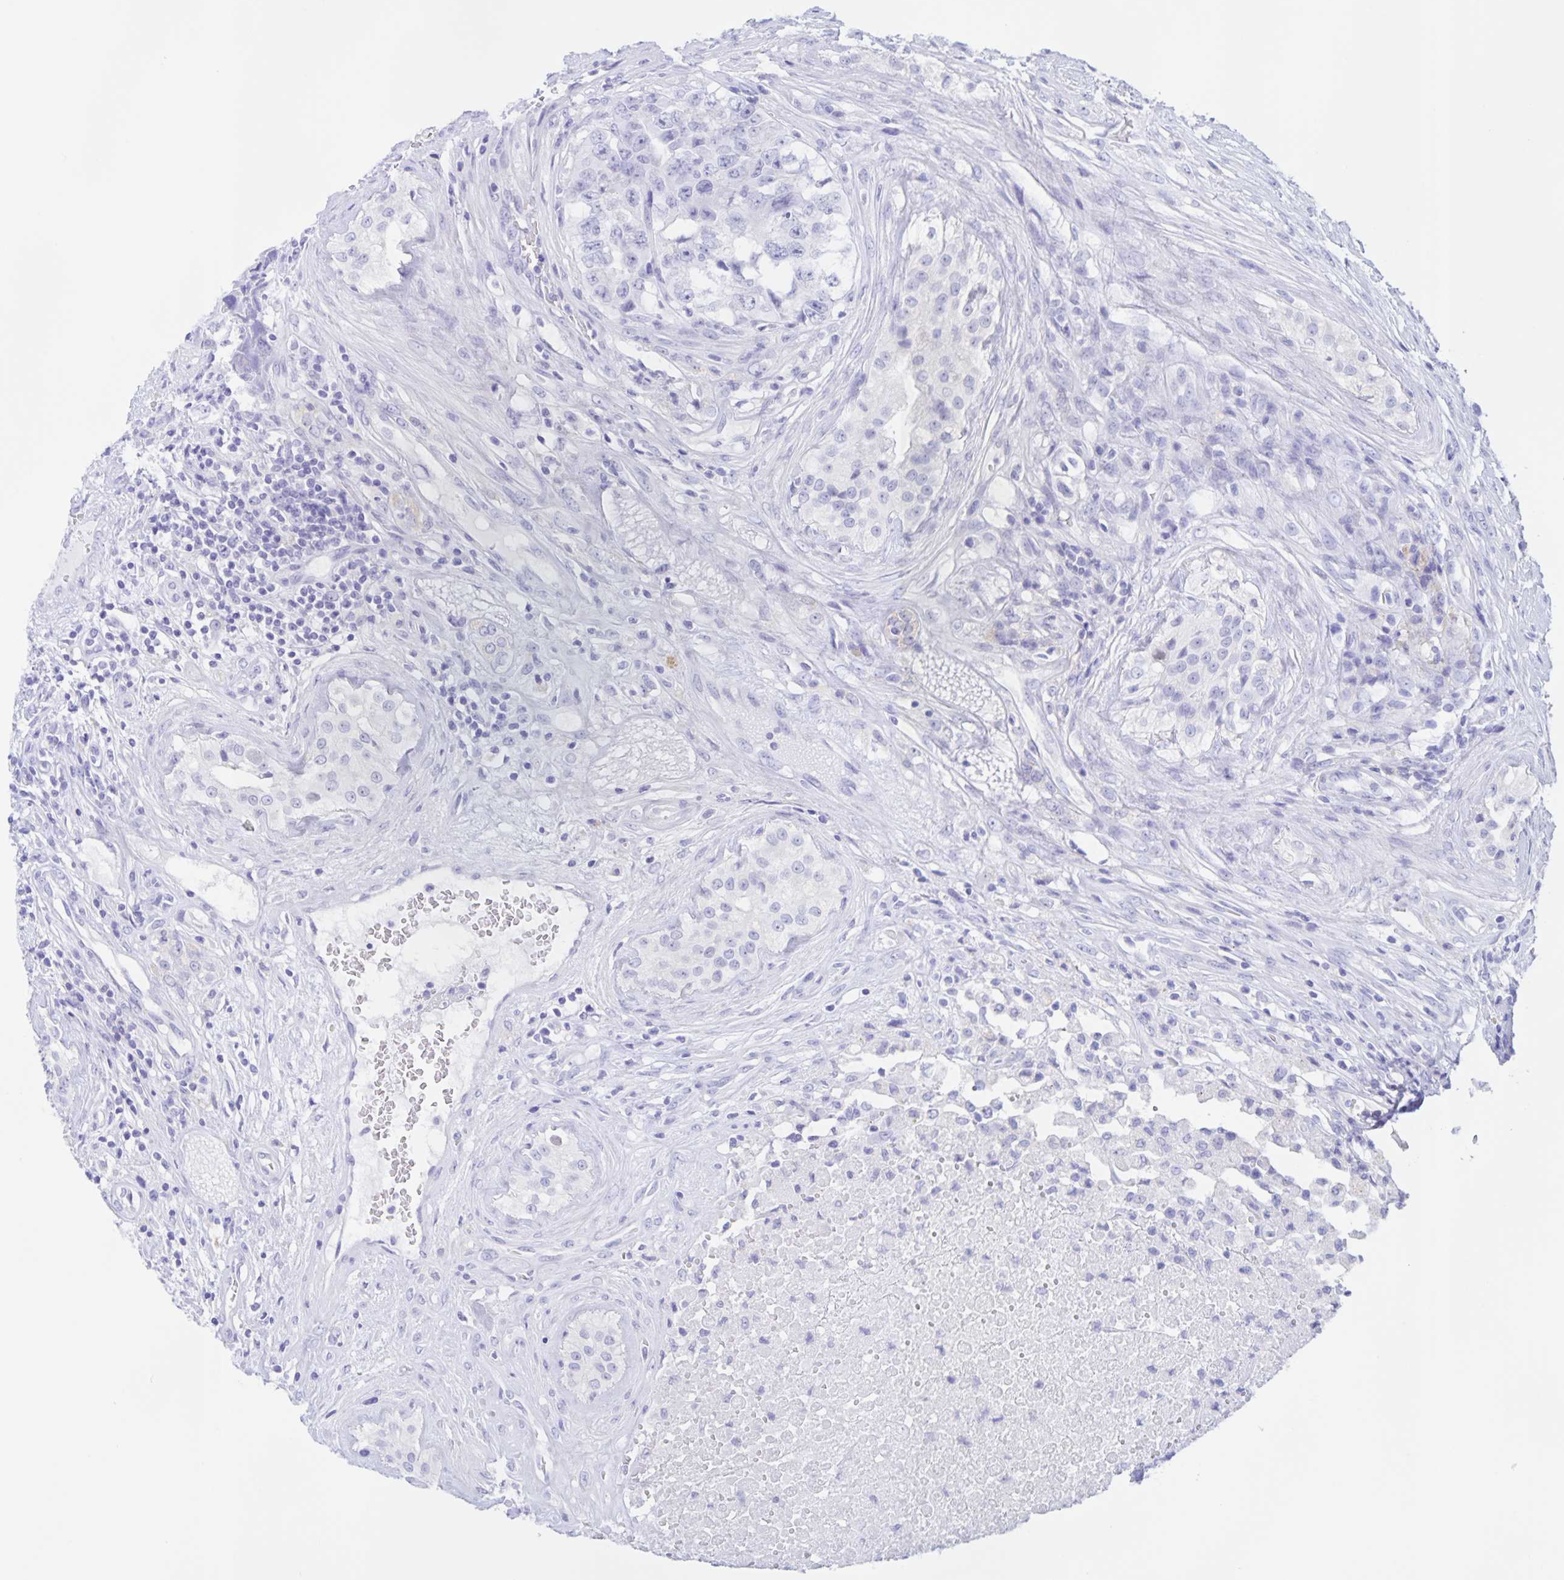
{"staining": {"intensity": "negative", "quantity": "none", "location": "none"}, "tissue": "testis cancer", "cell_type": "Tumor cells", "image_type": "cancer", "snomed": [{"axis": "morphology", "description": "Carcinoma, Embryonal, NOS"}, {"axis": "topography", "description": "Testis"}], "caption": "Photomicrograph shows no significant protein positivity in tumor cells of testis cancer (embryonal carcinoma).", "gene": "TGIF2LX", "patient": {"sex": "male", "age": 24}}